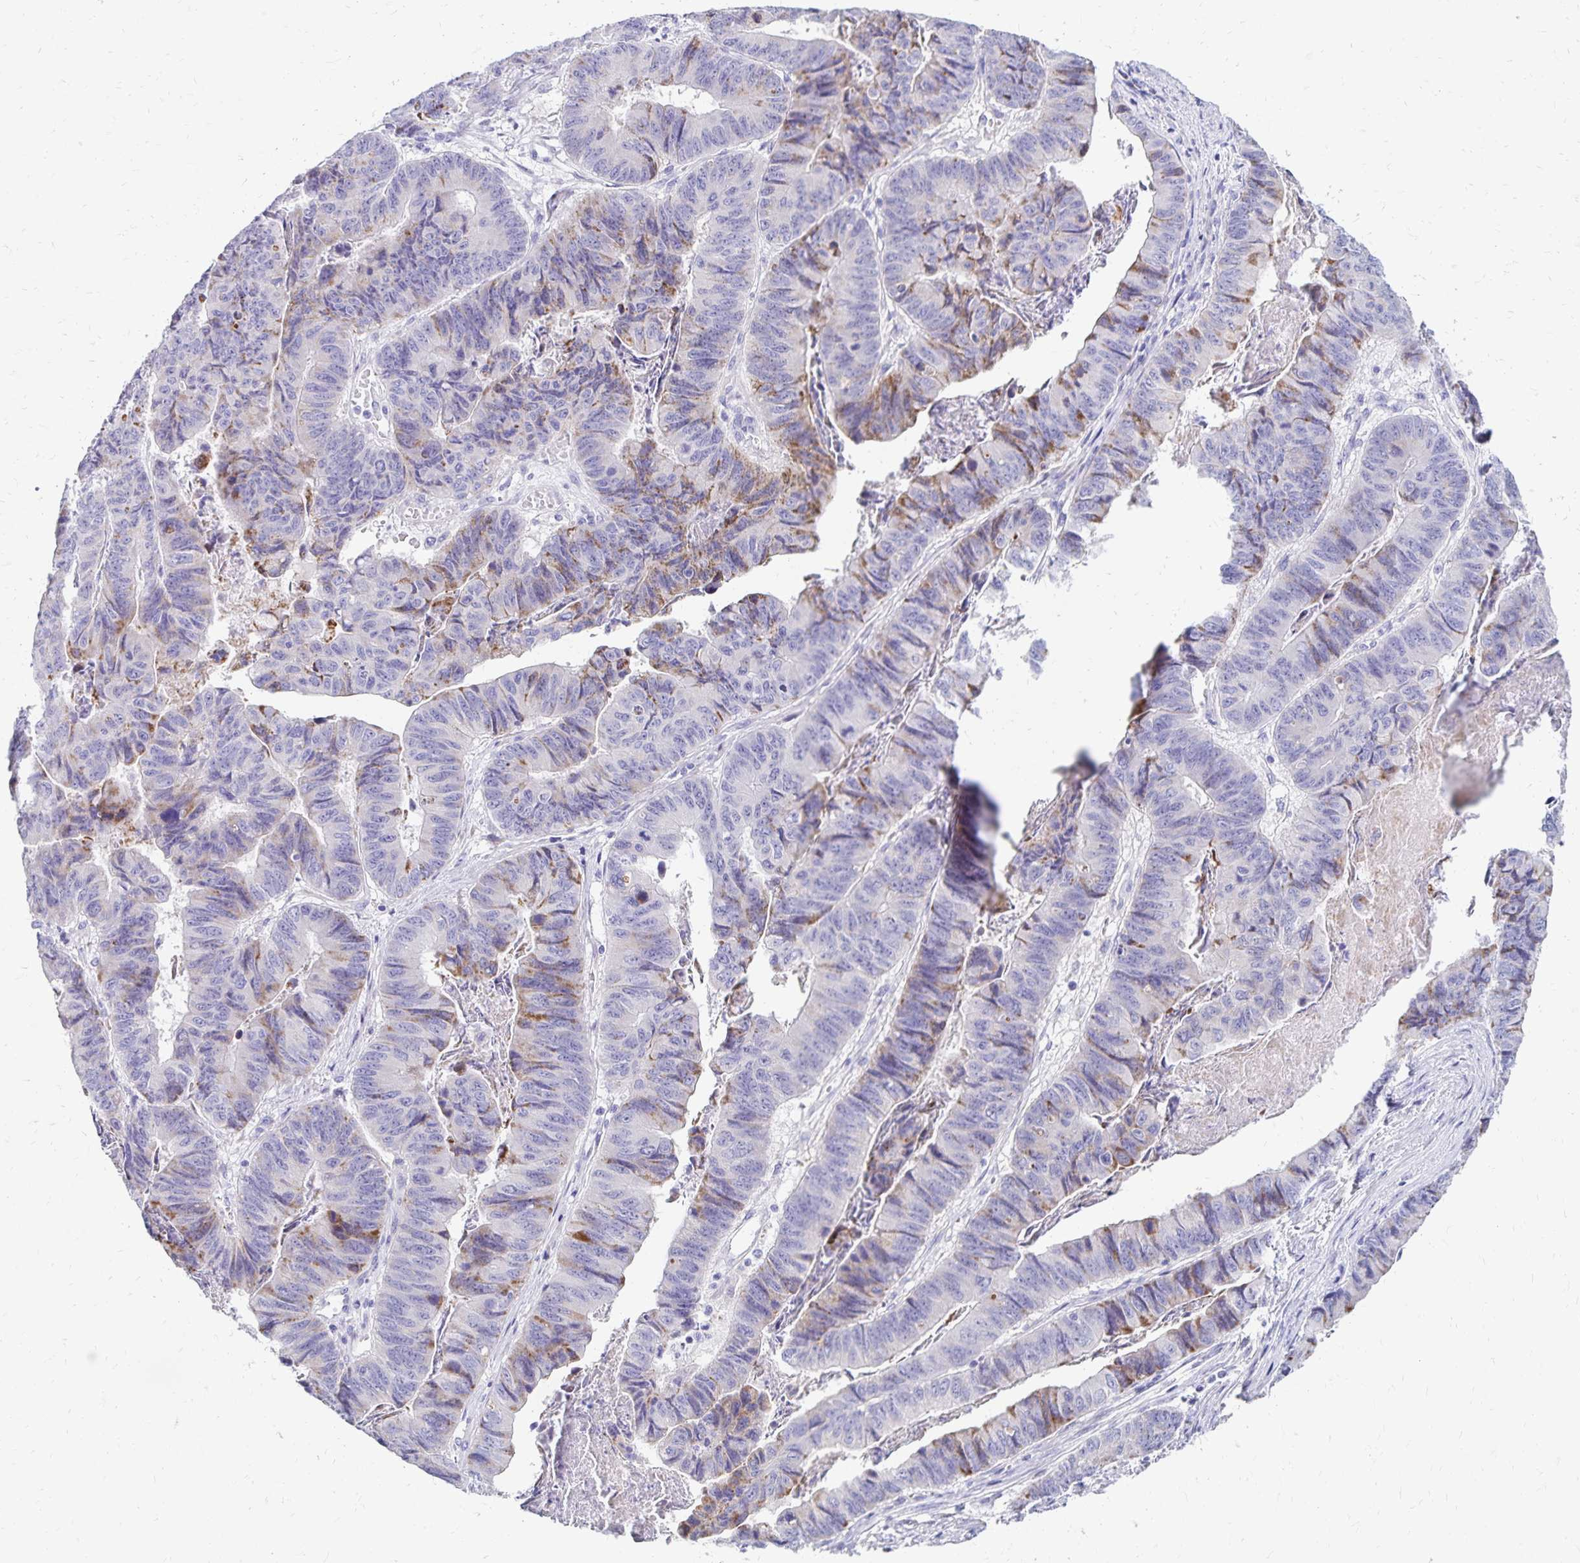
{"staining": {"intensity": "weak", "quantity": "<25%", "location": "cytoplasmic/membranous"}, "tissue": "stomach cancer", "cell_type": "Tumor cells", "image_type": "cancer", "snomed": [{"axis": "morphology", "description": "Adenocarcinoma, NOS"}, {"axis": "topography", "description": "Stomach, lower"}], "caption": "An immunohistochemistry photomicrograph of adenocarcinoma (stomach) is shown. There is no staining in tumor cells of adenocarcinoma (stomach).", "gene": "NECAP1", "patient": {"sex": "male", "age": 77}}